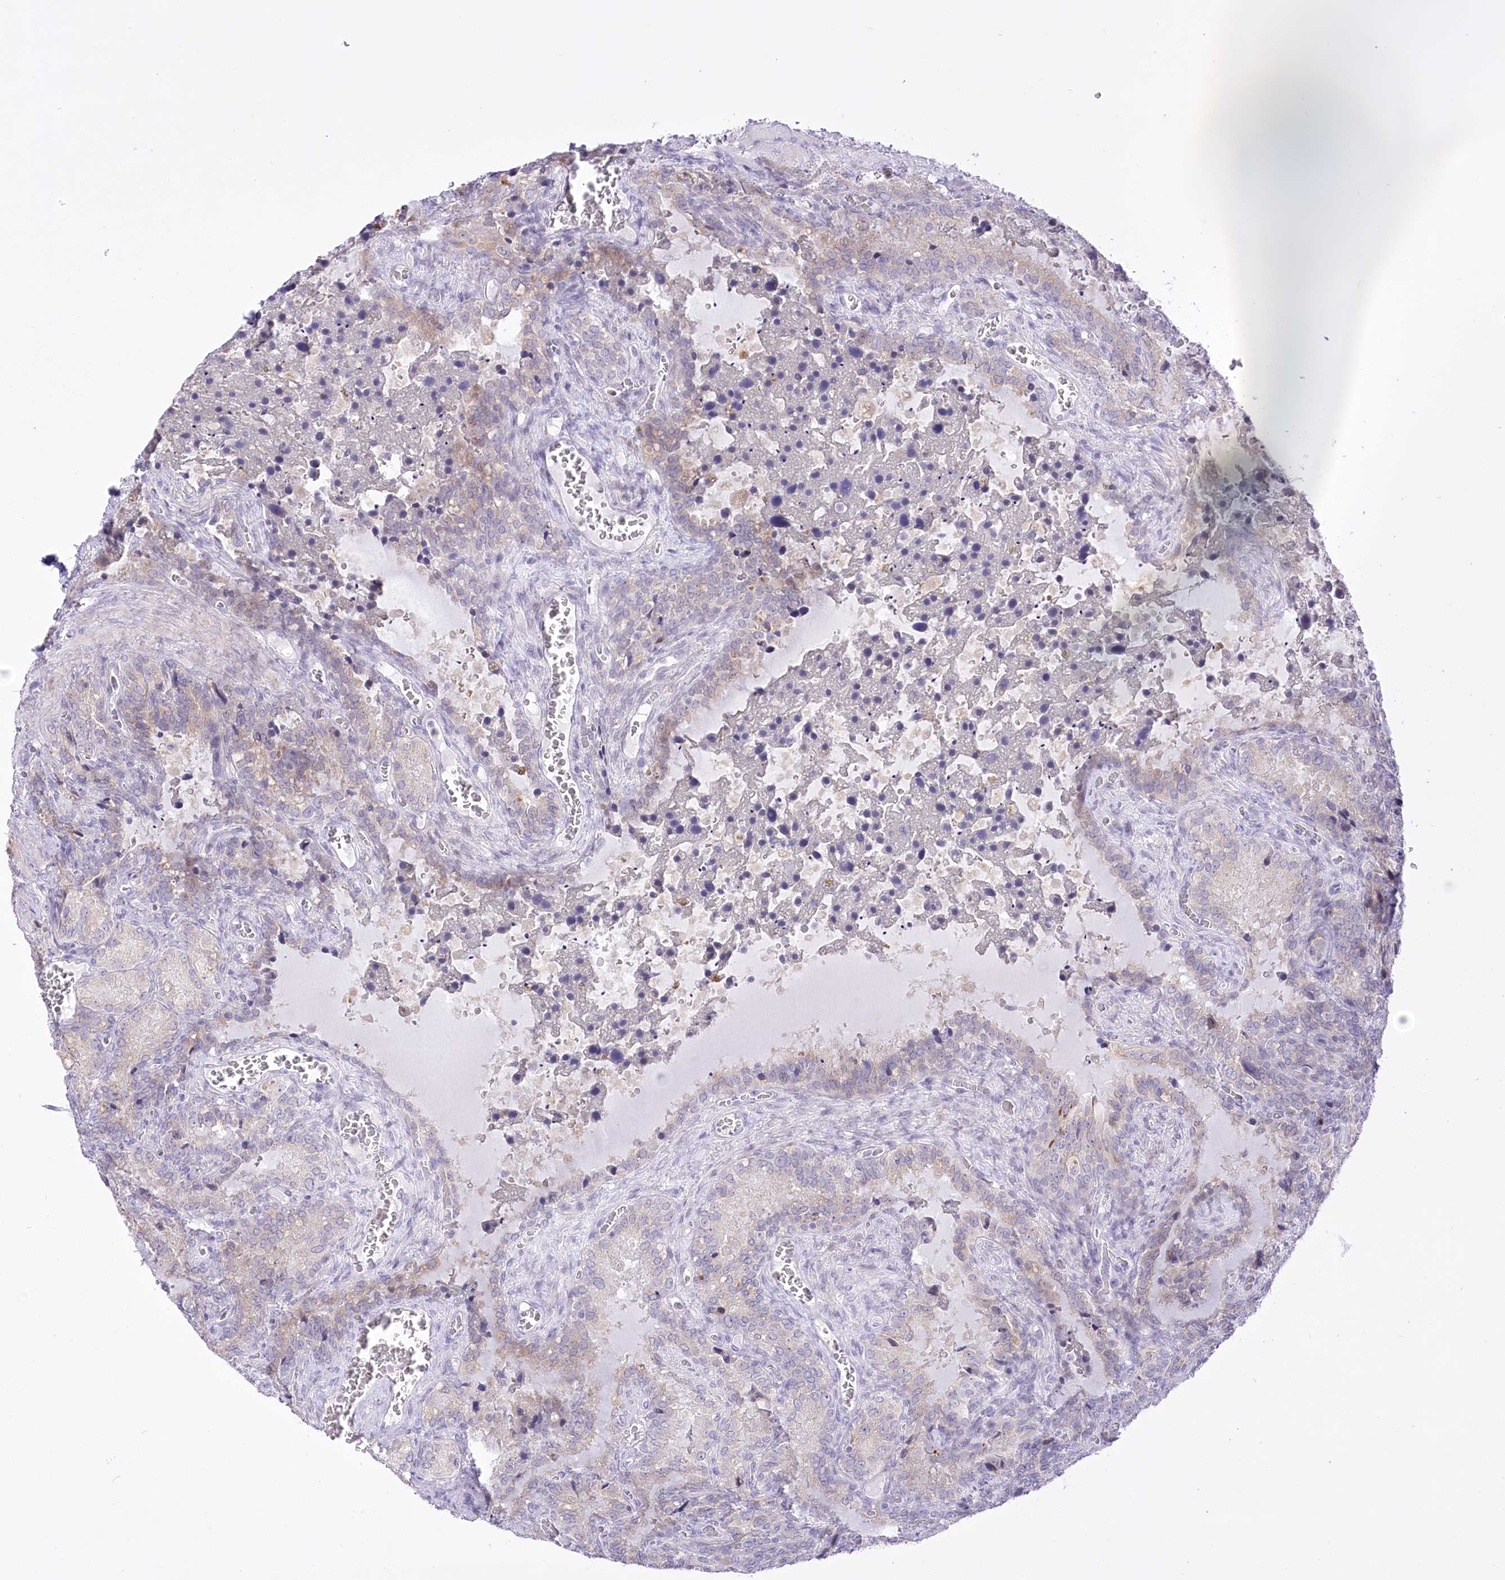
{"staining": {"intensity": "negative", "quantity": "none", "location": "none"}, "tissue": "seminal vesicle", "cell_type": "Glandular cells", "image_type": "normal", "snomed": [{"axis": "morphology", "description": "Normal tissue, NOS"}, {"axis": "topography", "description": "Seminal veicle"}], "caption": "The IHC histopathology image has no significant staining in glandular cells of seminal vesicle. The staining is performed using DAB brown chromogen with nuclei counter-stained in using hematoxylin.", "gene": "BEND7", "patient": {"sex": "male", "age": 62}}